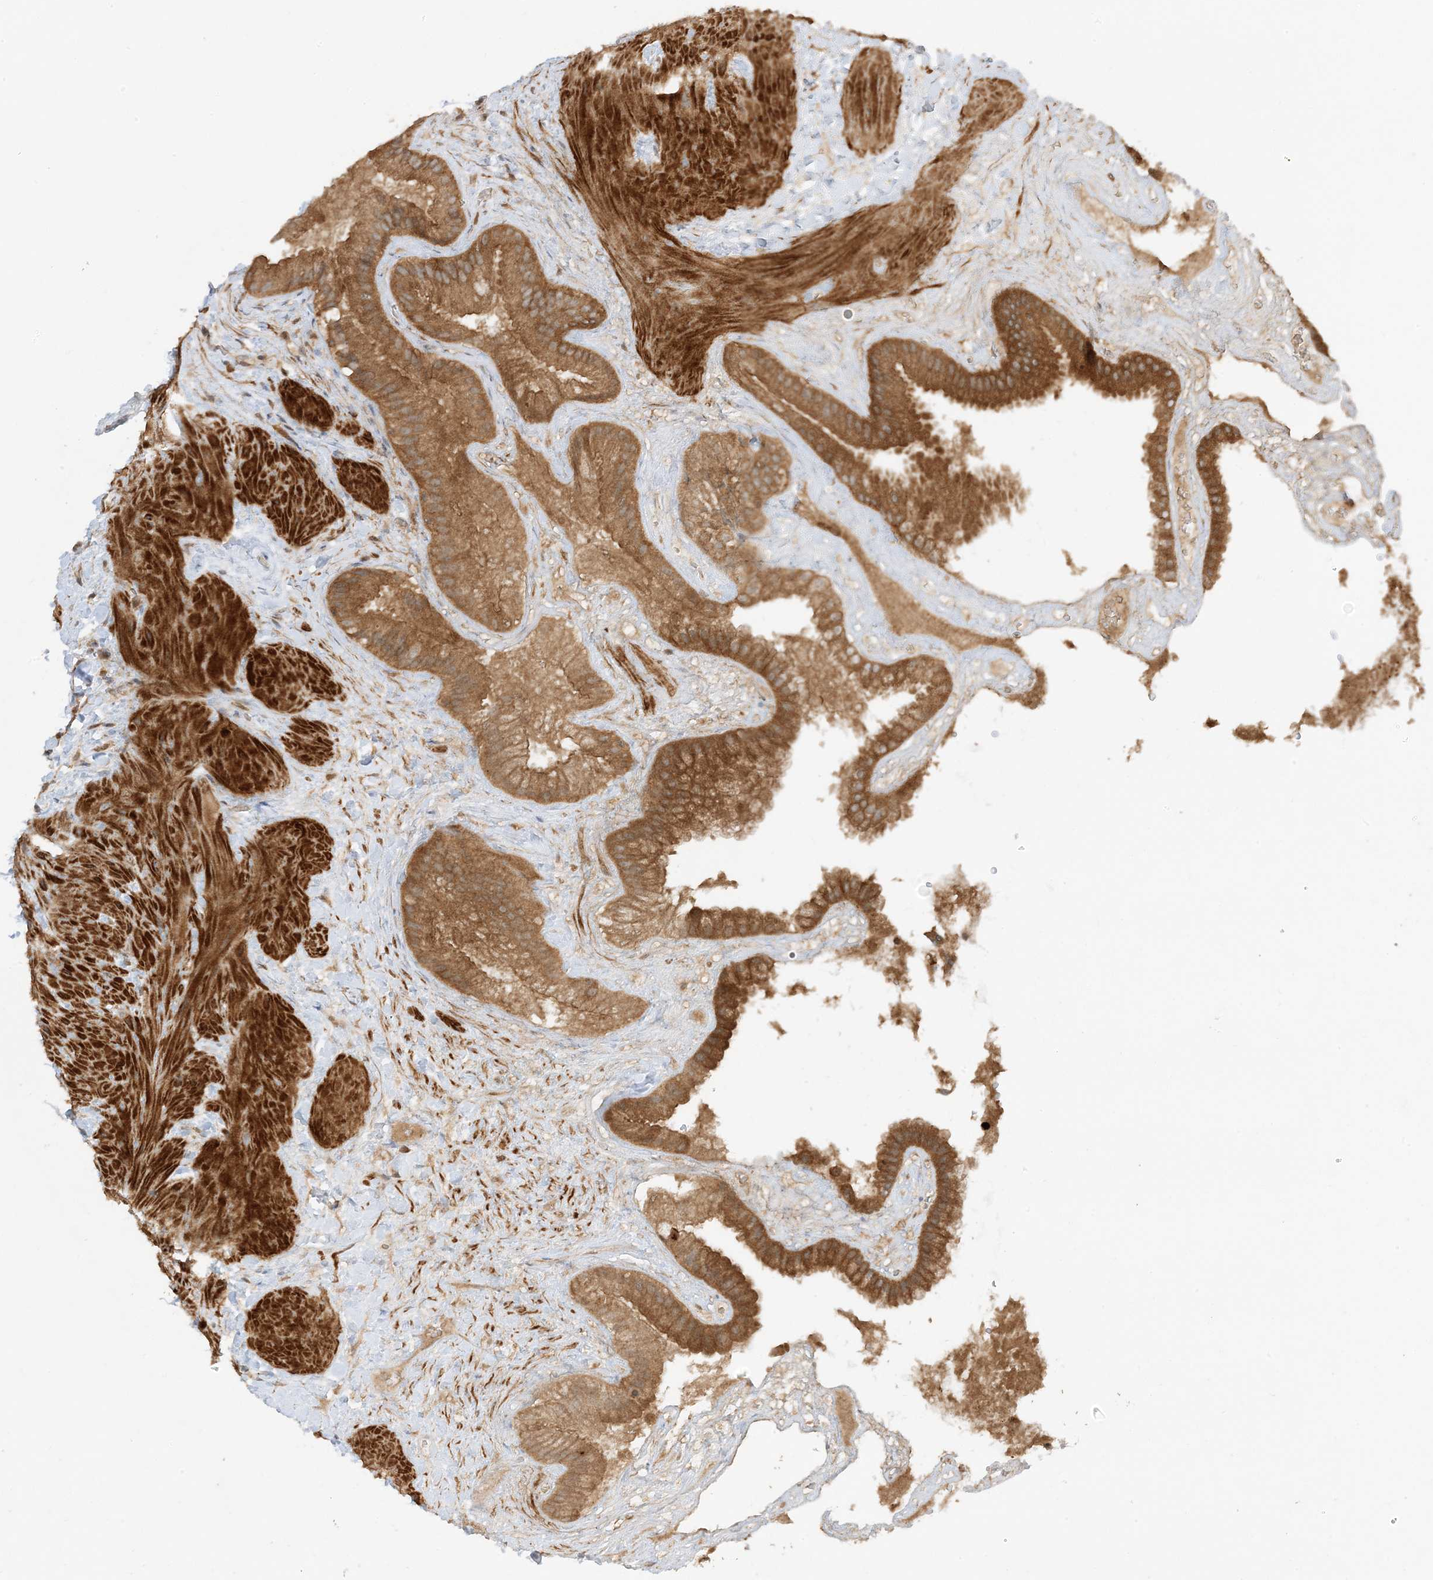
{"staining": {"intensity": "strong", "quantity": ">75%", "location": "cytoplasmic/membranous"}, "tissue": "gallbladder", "cell_type": "Glandular cells", "image_type": "normal", "snomed": [{"axis": "morphology", "description": "Normal tissue, NOS"}, {"axis": "topography", "description": "Gallbladder"}], "caption": "Immunohistochemistry (DAB) staining of unremarkable gallbladder exhibits strong cytoplasmic/membranous protein expression in approximately >75% of glandular cells. The protein of interest is stained brown, and the nuclei are stained in blue (DAB (3,3'-diaminobenzidine) IHC with brightfield microscopy, high magnification).", "gene": "XRN1", "patient": {"sex": "male", "age": 55}}